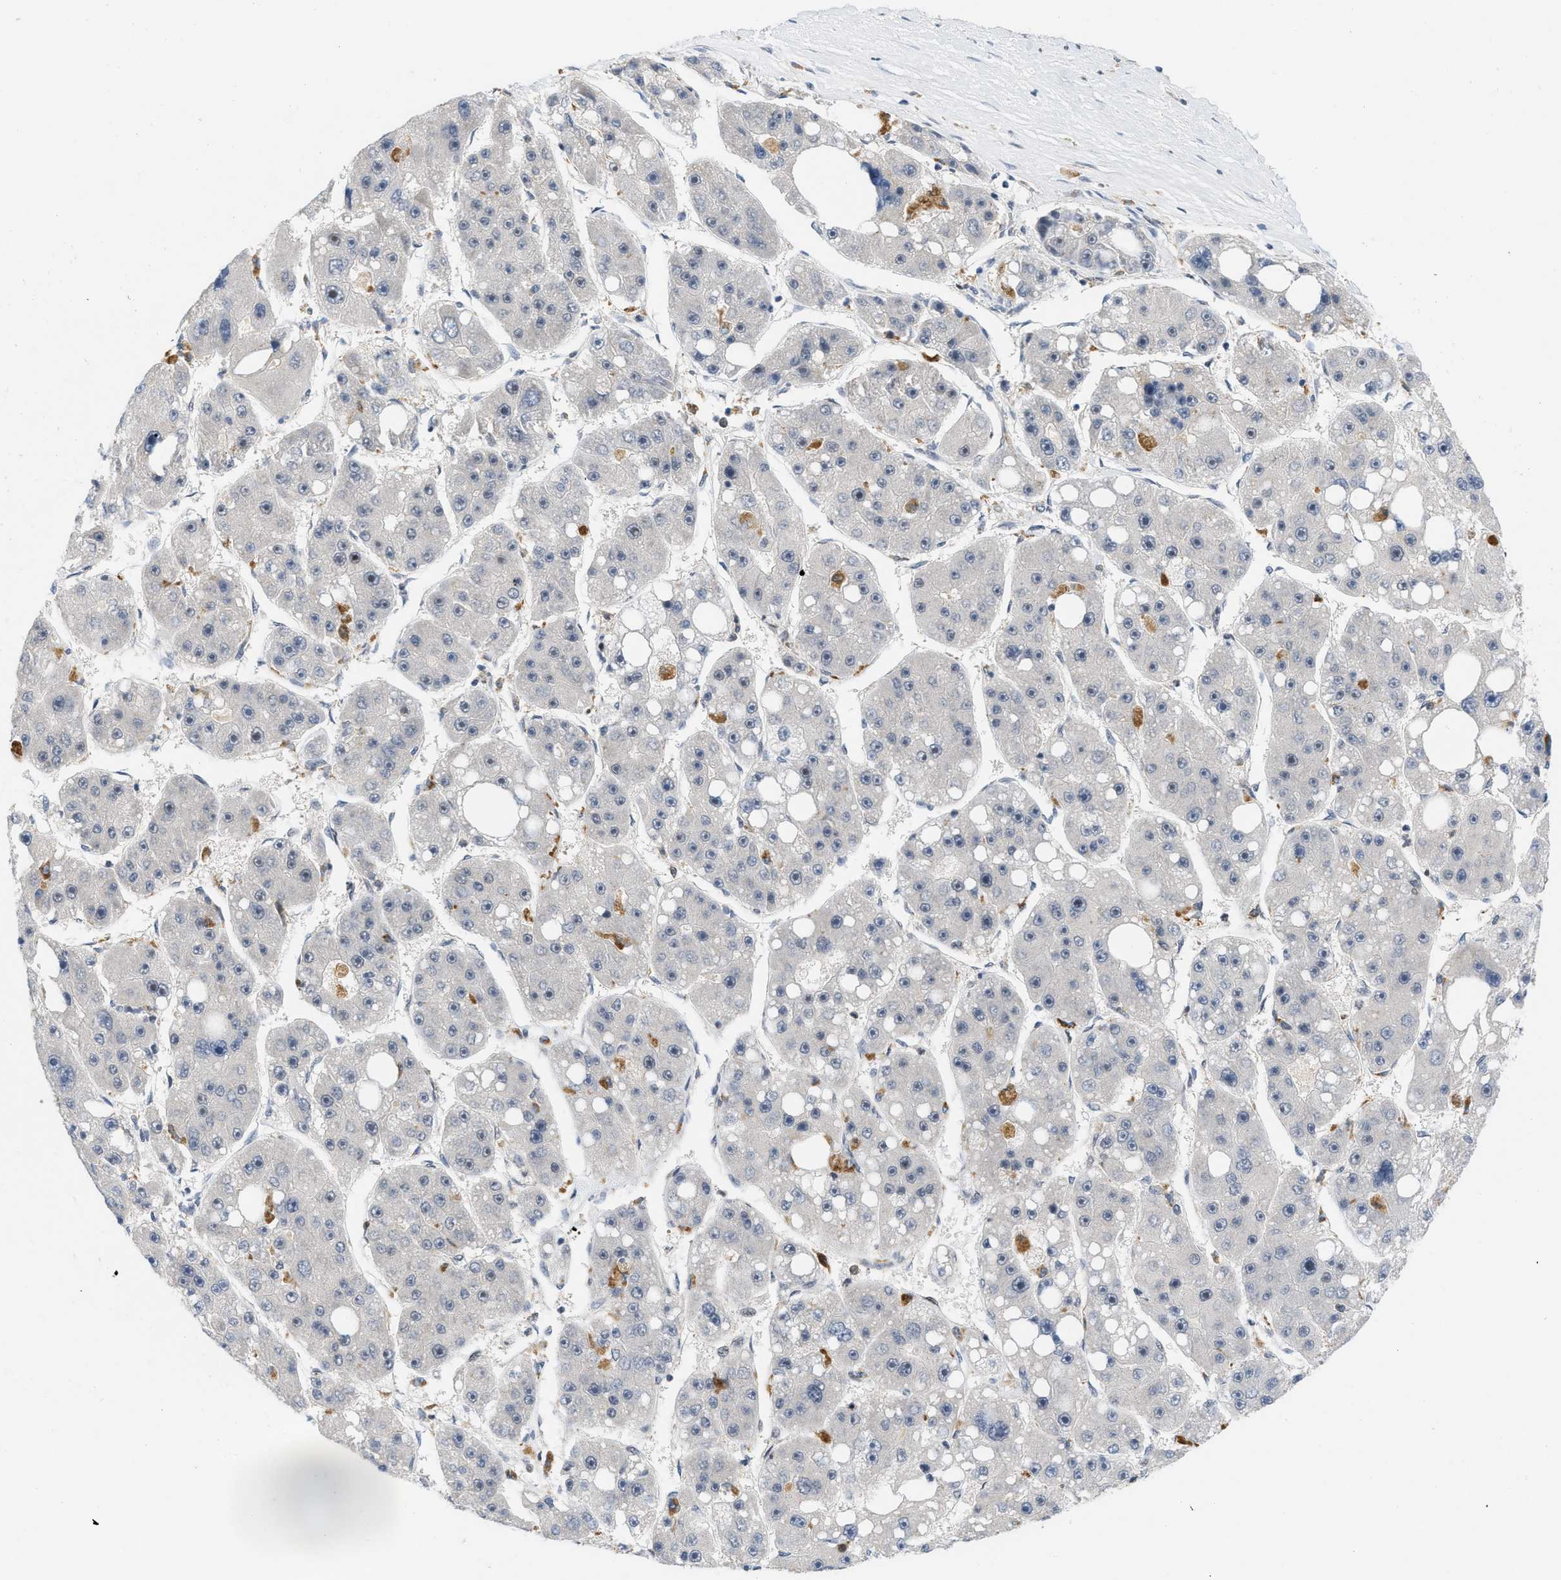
{"staining": {"intensity": "negative", "quantity": "none", "location": "none"}, "tissue": "liver cancer", "cell_type": "Tumor cells", "image_type": "cancer", "snomed": [{"axis": "morphology", "description": "Carcinoma, Hepatocellular, NOS"}, {"axis": "topography", "description": "Liver"}], "caption": "A high-resolution micrograph shows IHC staining of liver hepatocellular carcinoma, which exhibits no significant positivity in tumor cells.", "gene": "ING1", "patient": {"sex": "female", "age": 61}}